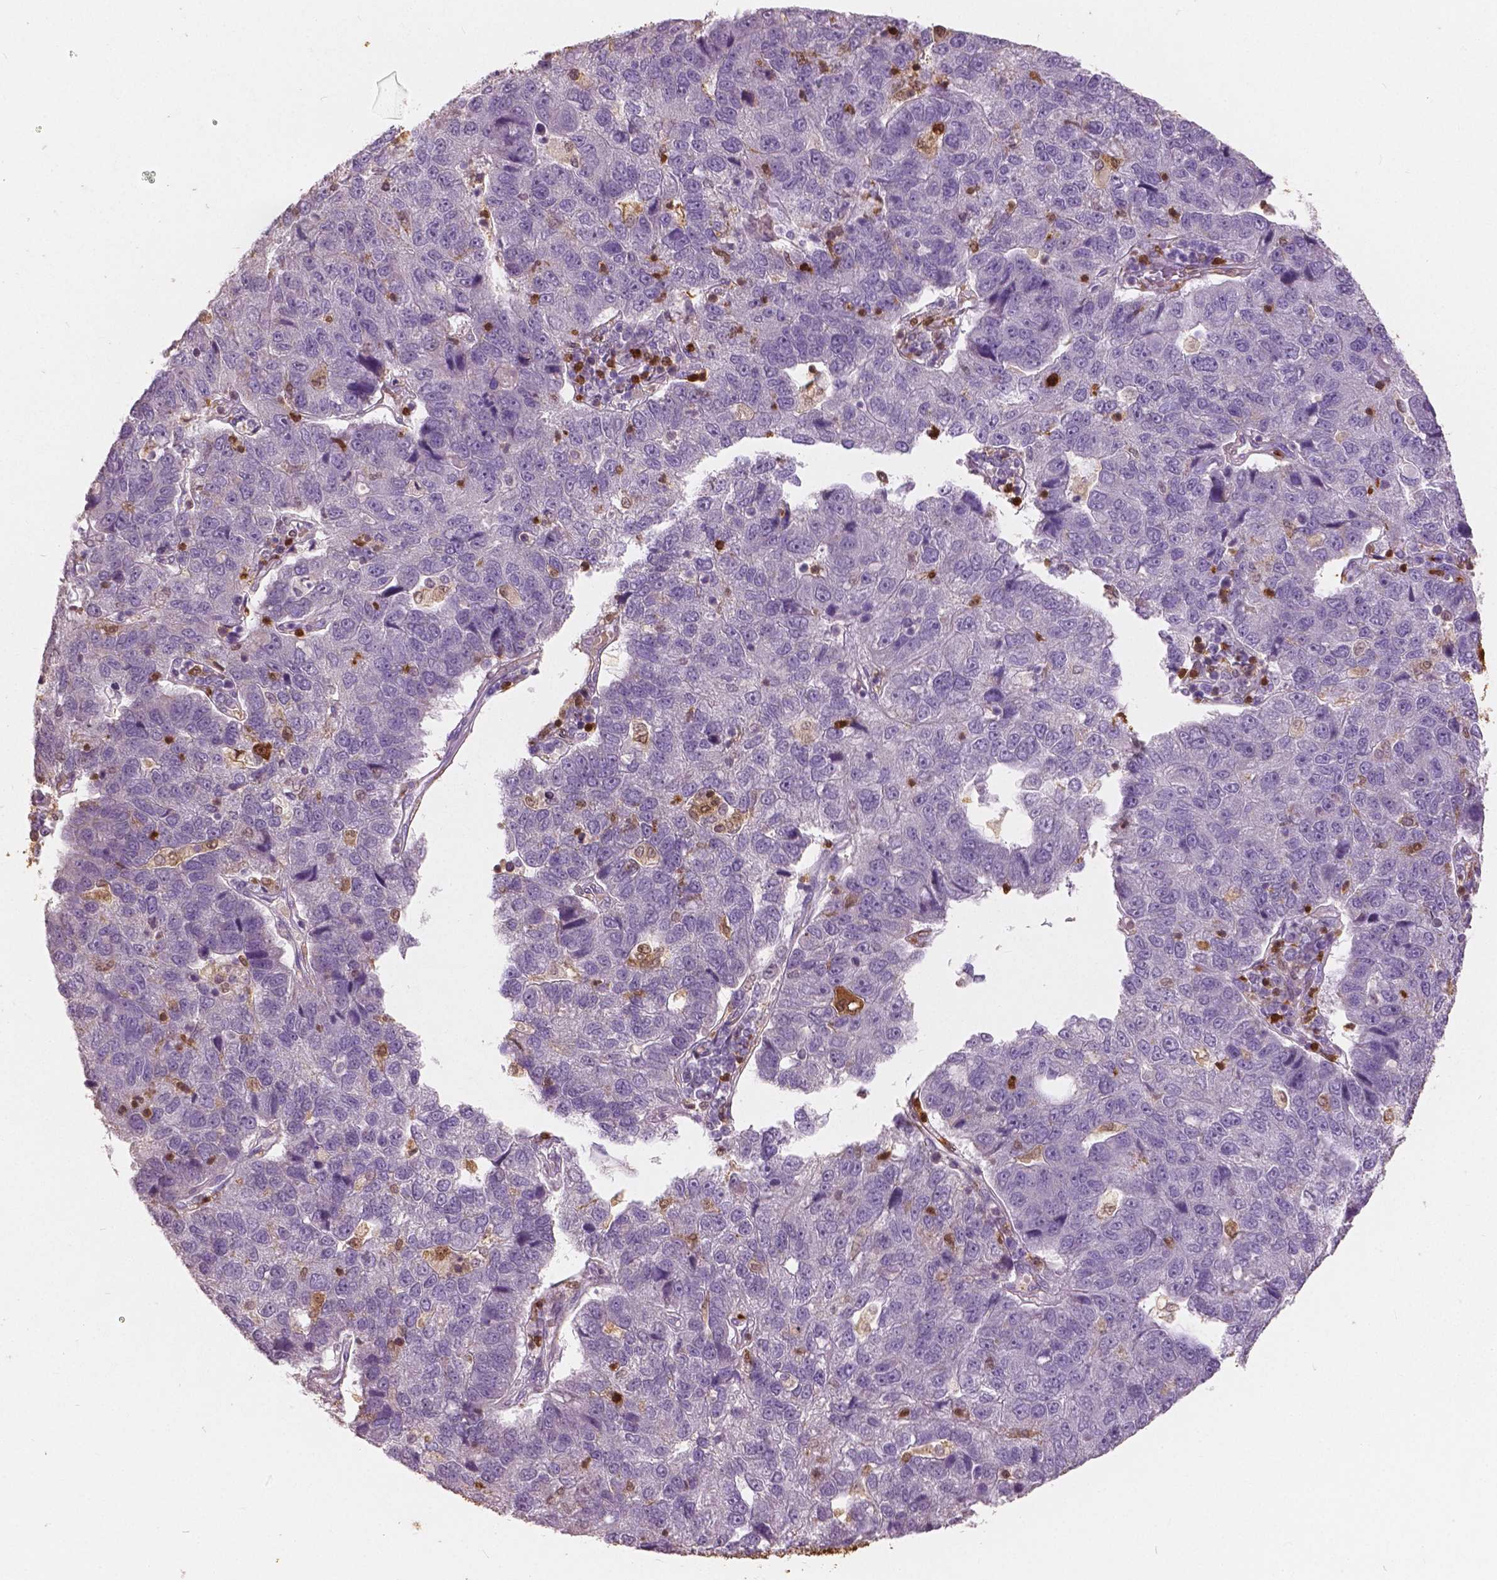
{"staining": {"intensity": "negative", "quantity": "none", "location": "none"}, "tissue": "pancreatic cancer", "cell_type": "Tumor cells", "image_type": "cancer", "snomed": [{"axis": "morphology", "description": "Adenocarcinoma, NOS"}, {"axis": "topography", "description": "Pancreas"}], "caption": "High magnification brightfield microscopy of pancreatic cancer stained with DAB (3,3'-diaminobenzidine) (brown) and counterstained with hematoxylin (blue): tumor cells show no significant positivity.", "gene": "S100A4", "patient": {"sex": "female", "age": 61}}